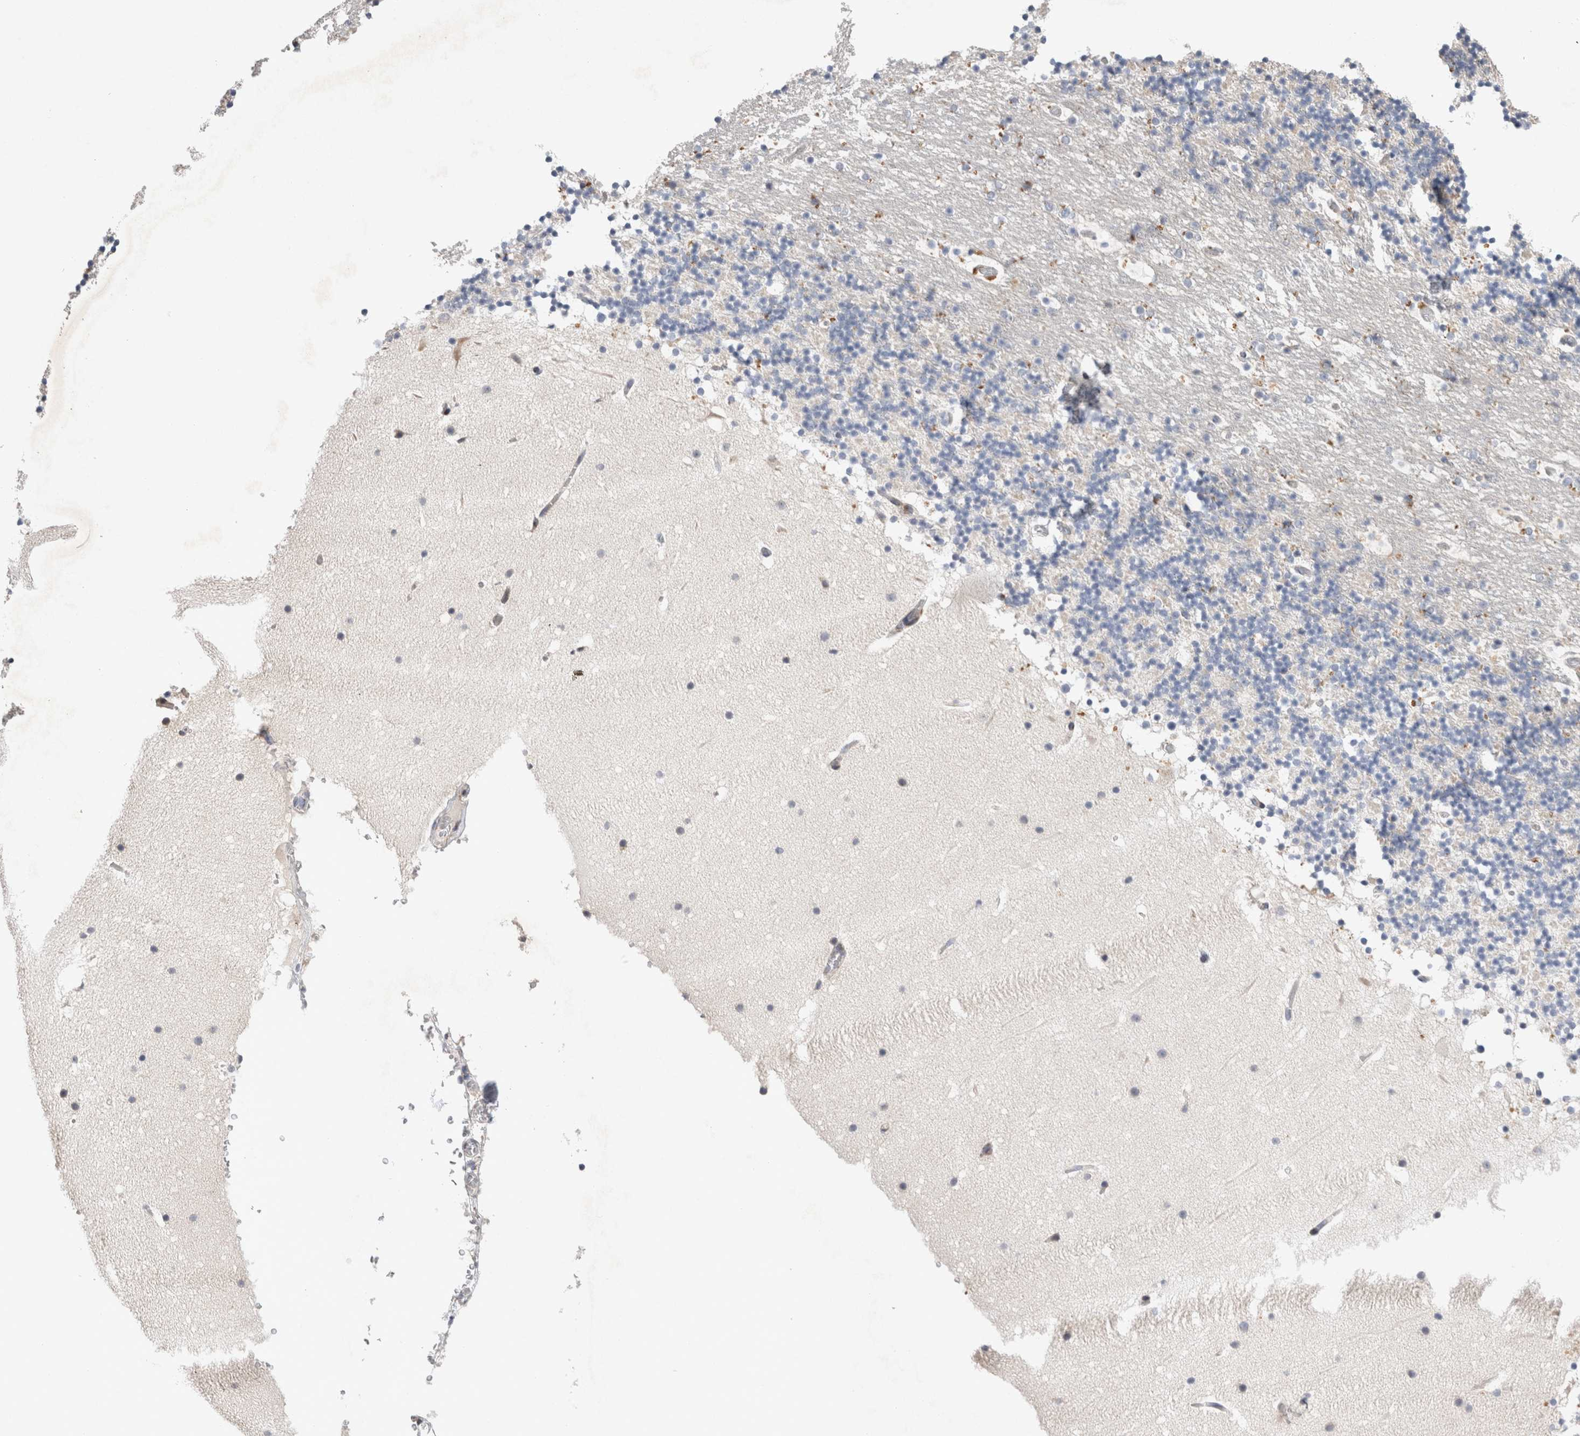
{"staining": {"intensity": "negative", "quantity": "none", "location": "none"}, "tissue": "cerebellum", "cell_type": "Cells in granular layer", "image_type": "normal", "snomed": [{"axis": "morphology", "description": "Normal tissue, NOS"}, {"axis": "topography", "description": "Cerebellum"}], "caption": "The photomicrograph shows no significant staining in cells in granular layer of cerebellum.", "gene": "TRMT9B", "patient": {"sex": "male", "age": 57}}